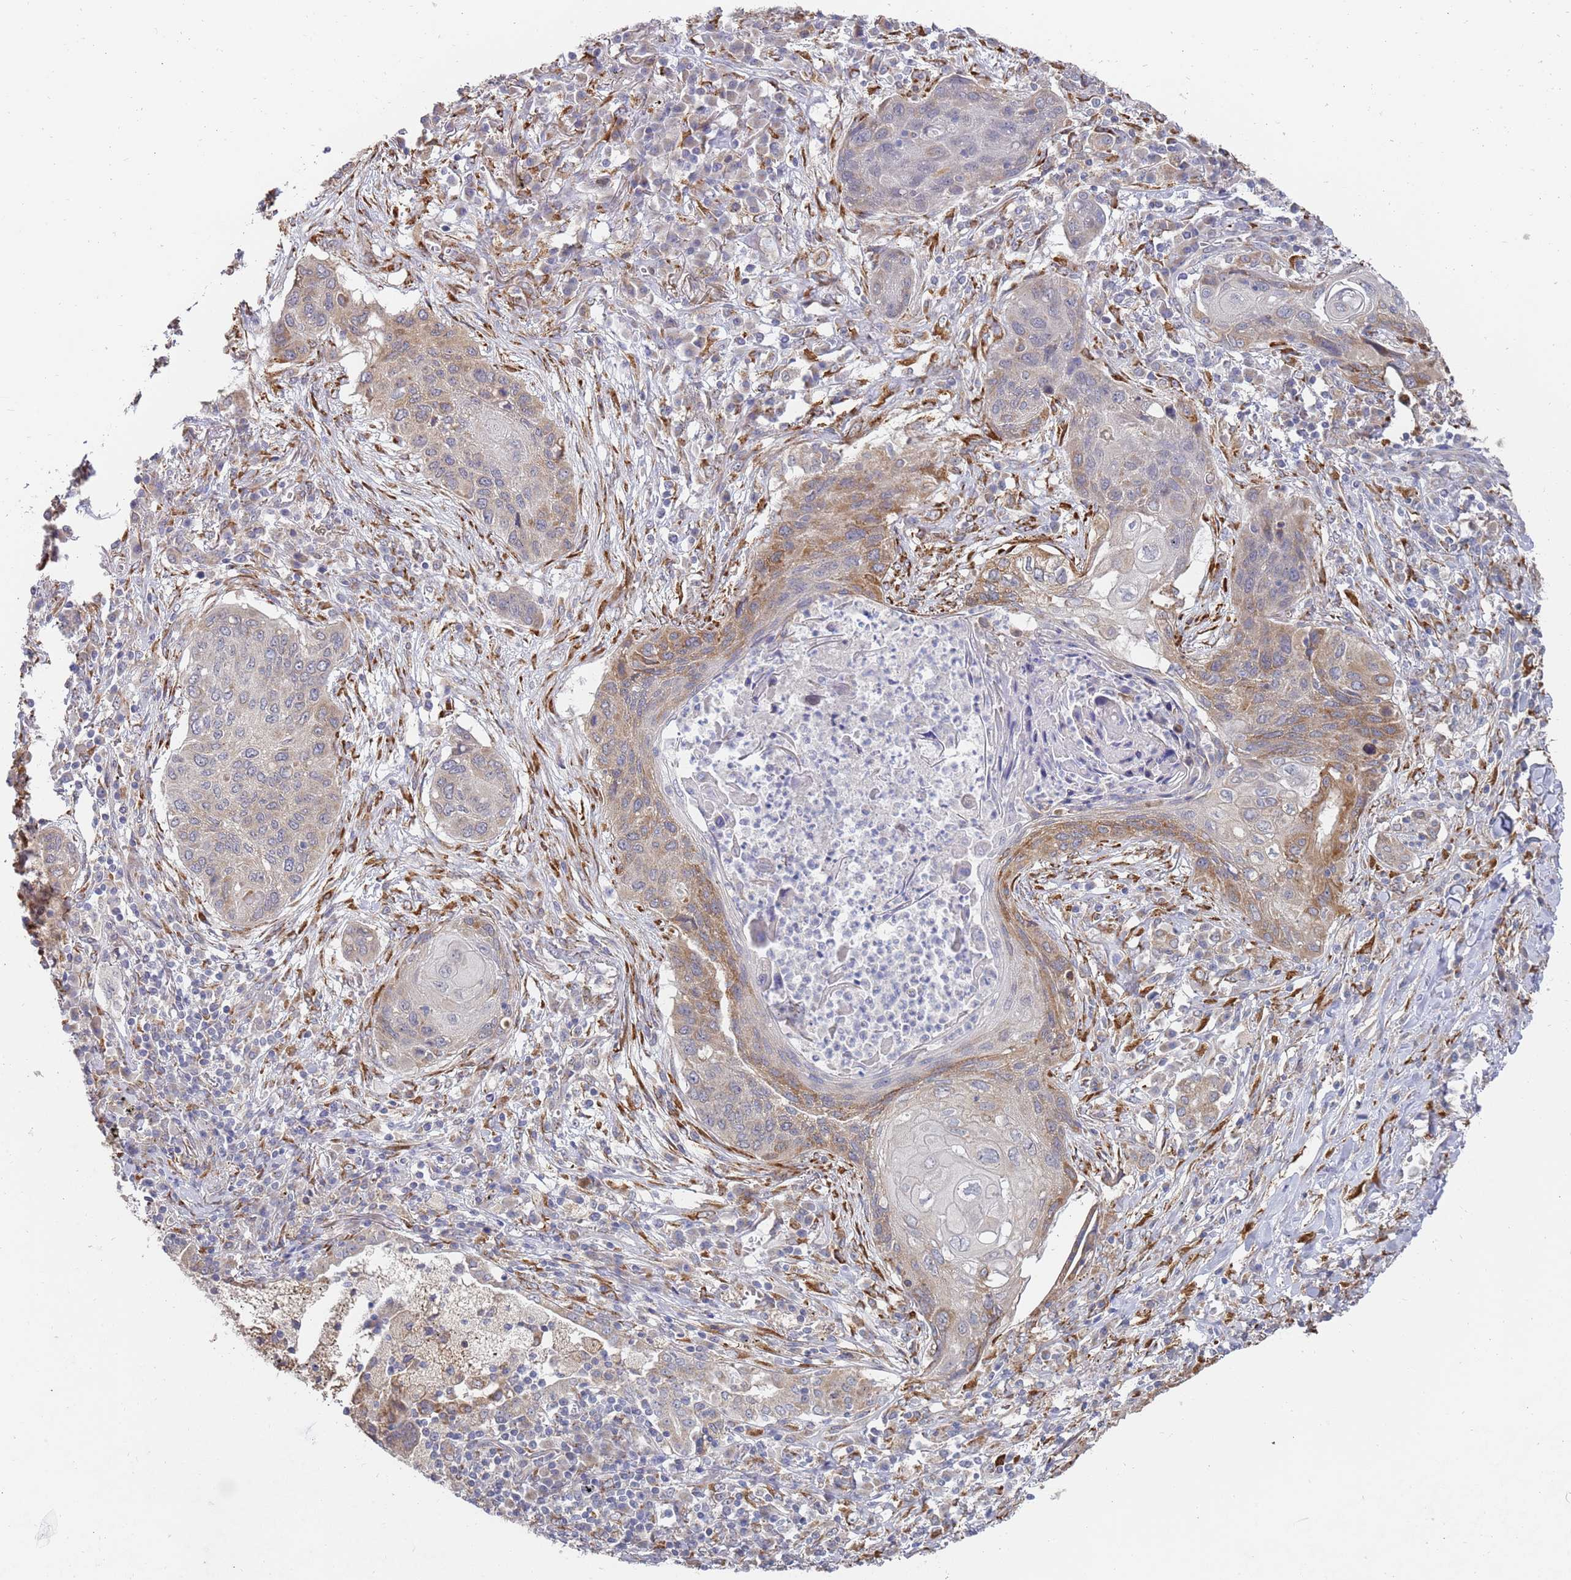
{"staining": {"intensity": "moderate", "quantity": "<25%", "location": "cytoplasmic/membranous"}, "tissue": "lung cancer", "cell_type": "Tumor cells", "image_type": "cancer", "snomed": [{"axis": "morphology", "description": "Squamous cell carcinoma, NOS"}, {"axis": "topography", "description": "Lung"}], "caption": "Human squamous cell carcinoma (lung) stained for a protein (brown) displays moderate cytoplasmic/membranous positive staining in about <25% of tumor cells.", "gene": "VRK2", "patient": {"sex": "female", "age": 63}}